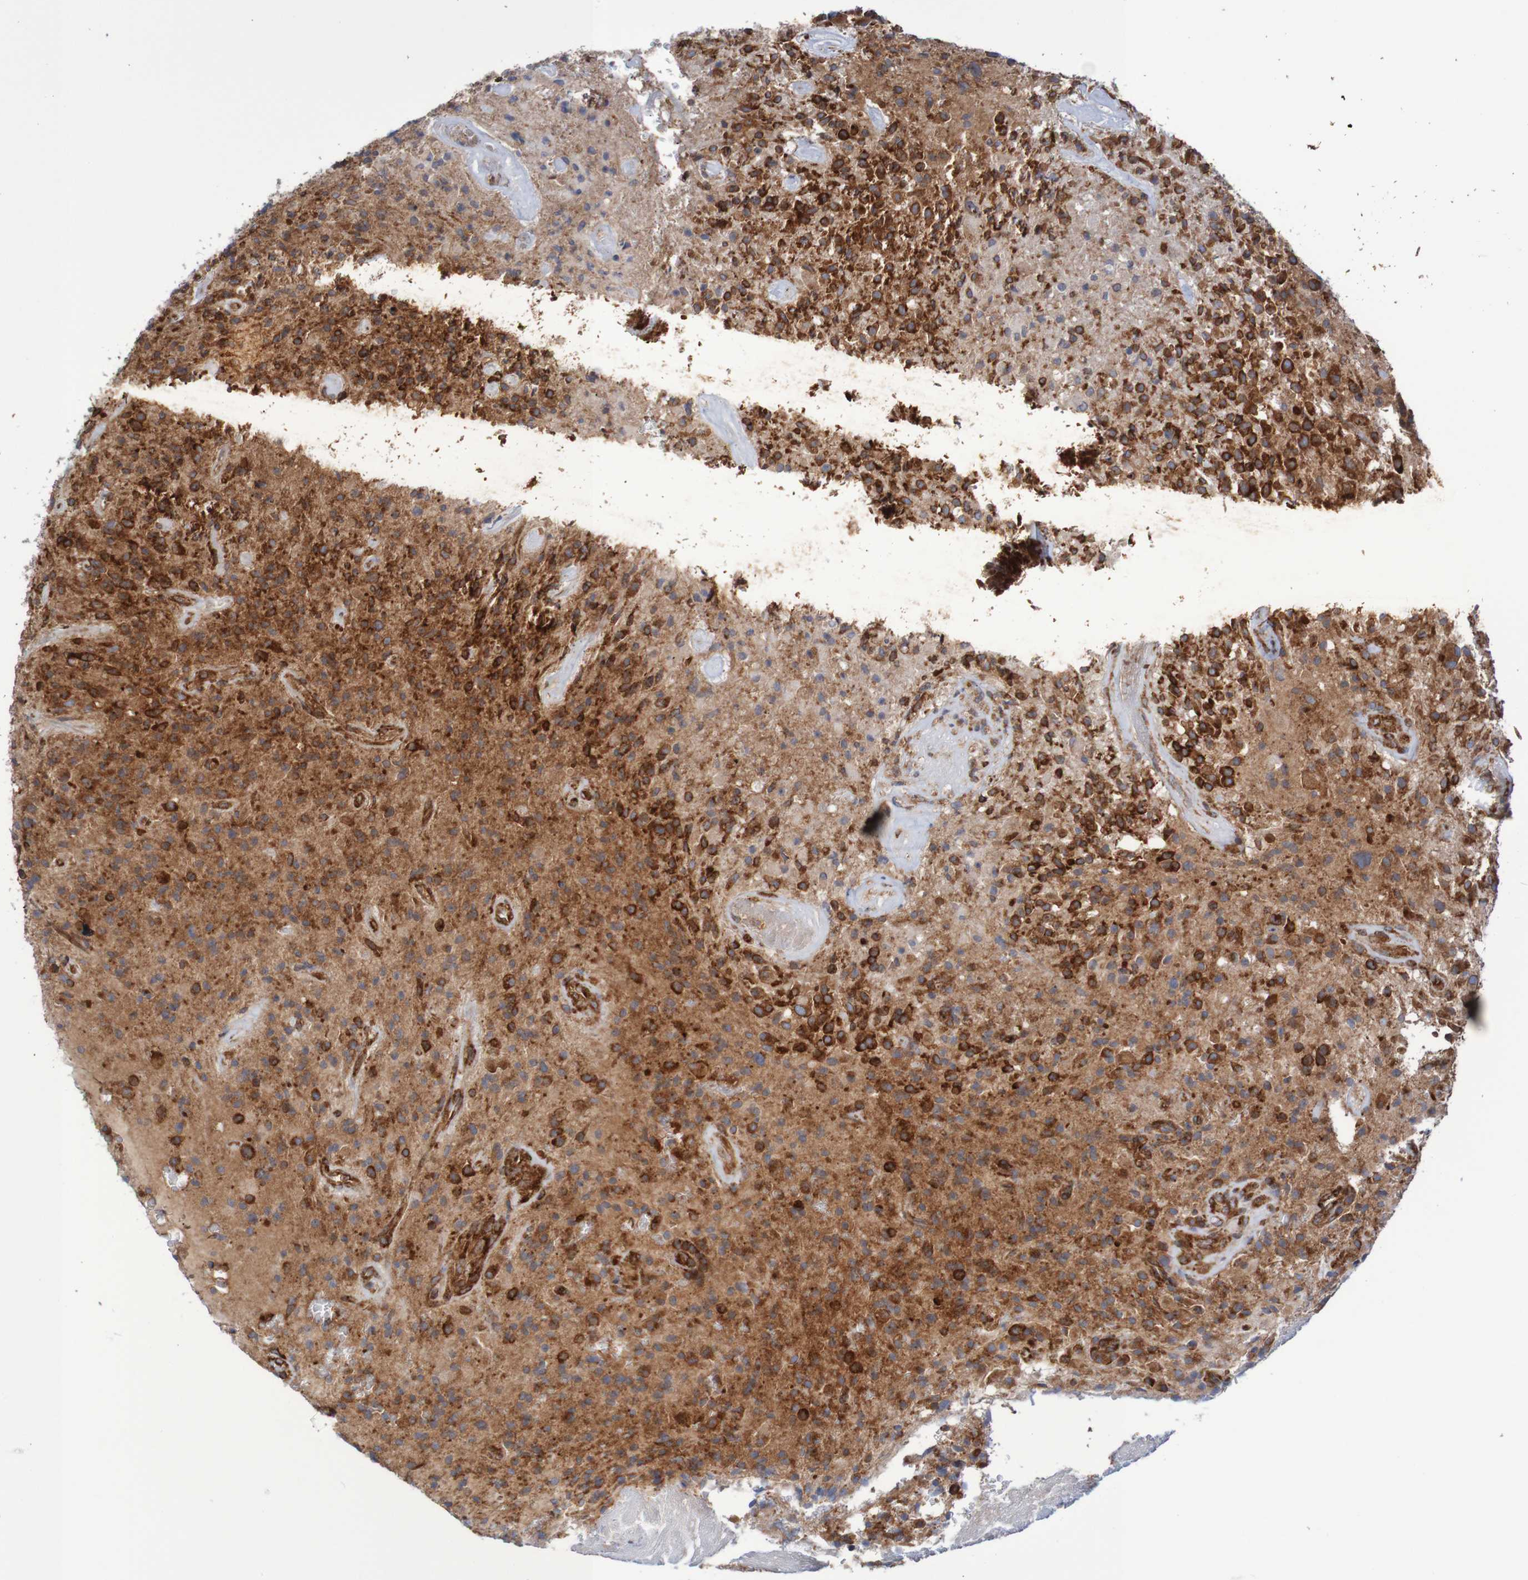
{"staining": {"intensity": "strong", "quantity": ">75%", "location": "cytoplasmic/membranous"}, "tissue": "glioma", "cell_type": "Tumor cells", "image_type": "cancer", "snomed": [{"axis": "morphology", "description": "Glioma, malignant, High grade"}, {"axis": "topography", "description": "Brain"}], "caption": "Brown immunohistochemical staining in human glioma displays strong cytoplasmic/membranous staining in about >75% of tumor cells.", "gene": "FXR2", "patient": {"sex": "male", "age": 71}}